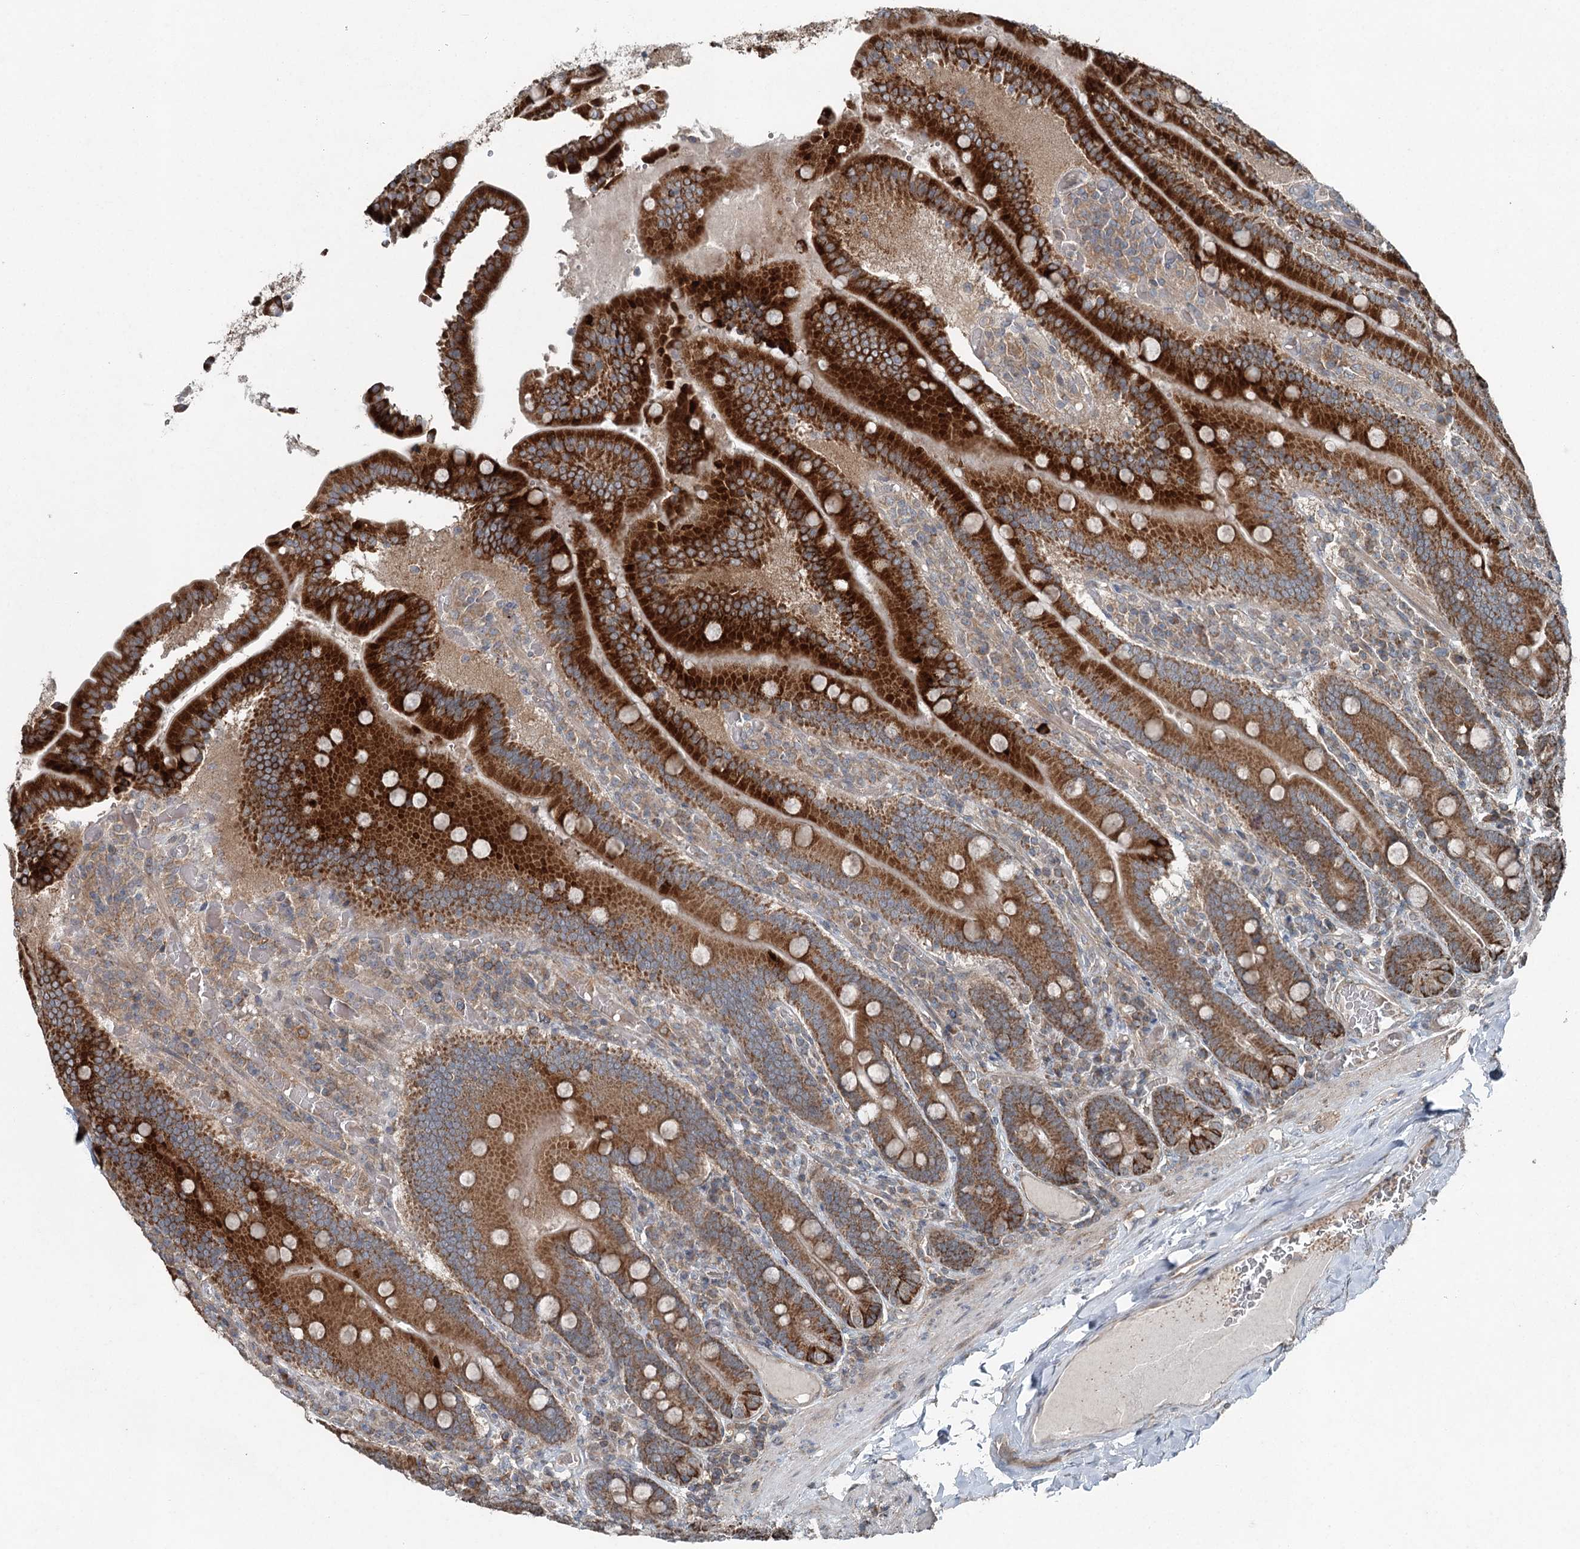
{"staining": {"intensity": "strong", "quantity": ">75%", "location": "cytoplasmic/membranous"}, "tissue": "duodenum", "cell_type": "Glandular cells", "image_type": "normal", "snomed": [{"axis": "morphology", "description": "Normal tissue, NOS"}, {"axis": "topography", "description": "Duodenum"}], "caption": "This image demonstrates normal duodenum stained with IHC to label a protein in brown. The cytoplasmic/membranous of glandular cells show strong positivity for the protein. Nuclei are counter-stained blue.", "gene": "SKIC3", "patient": {"sex": "female", "age": 62}}